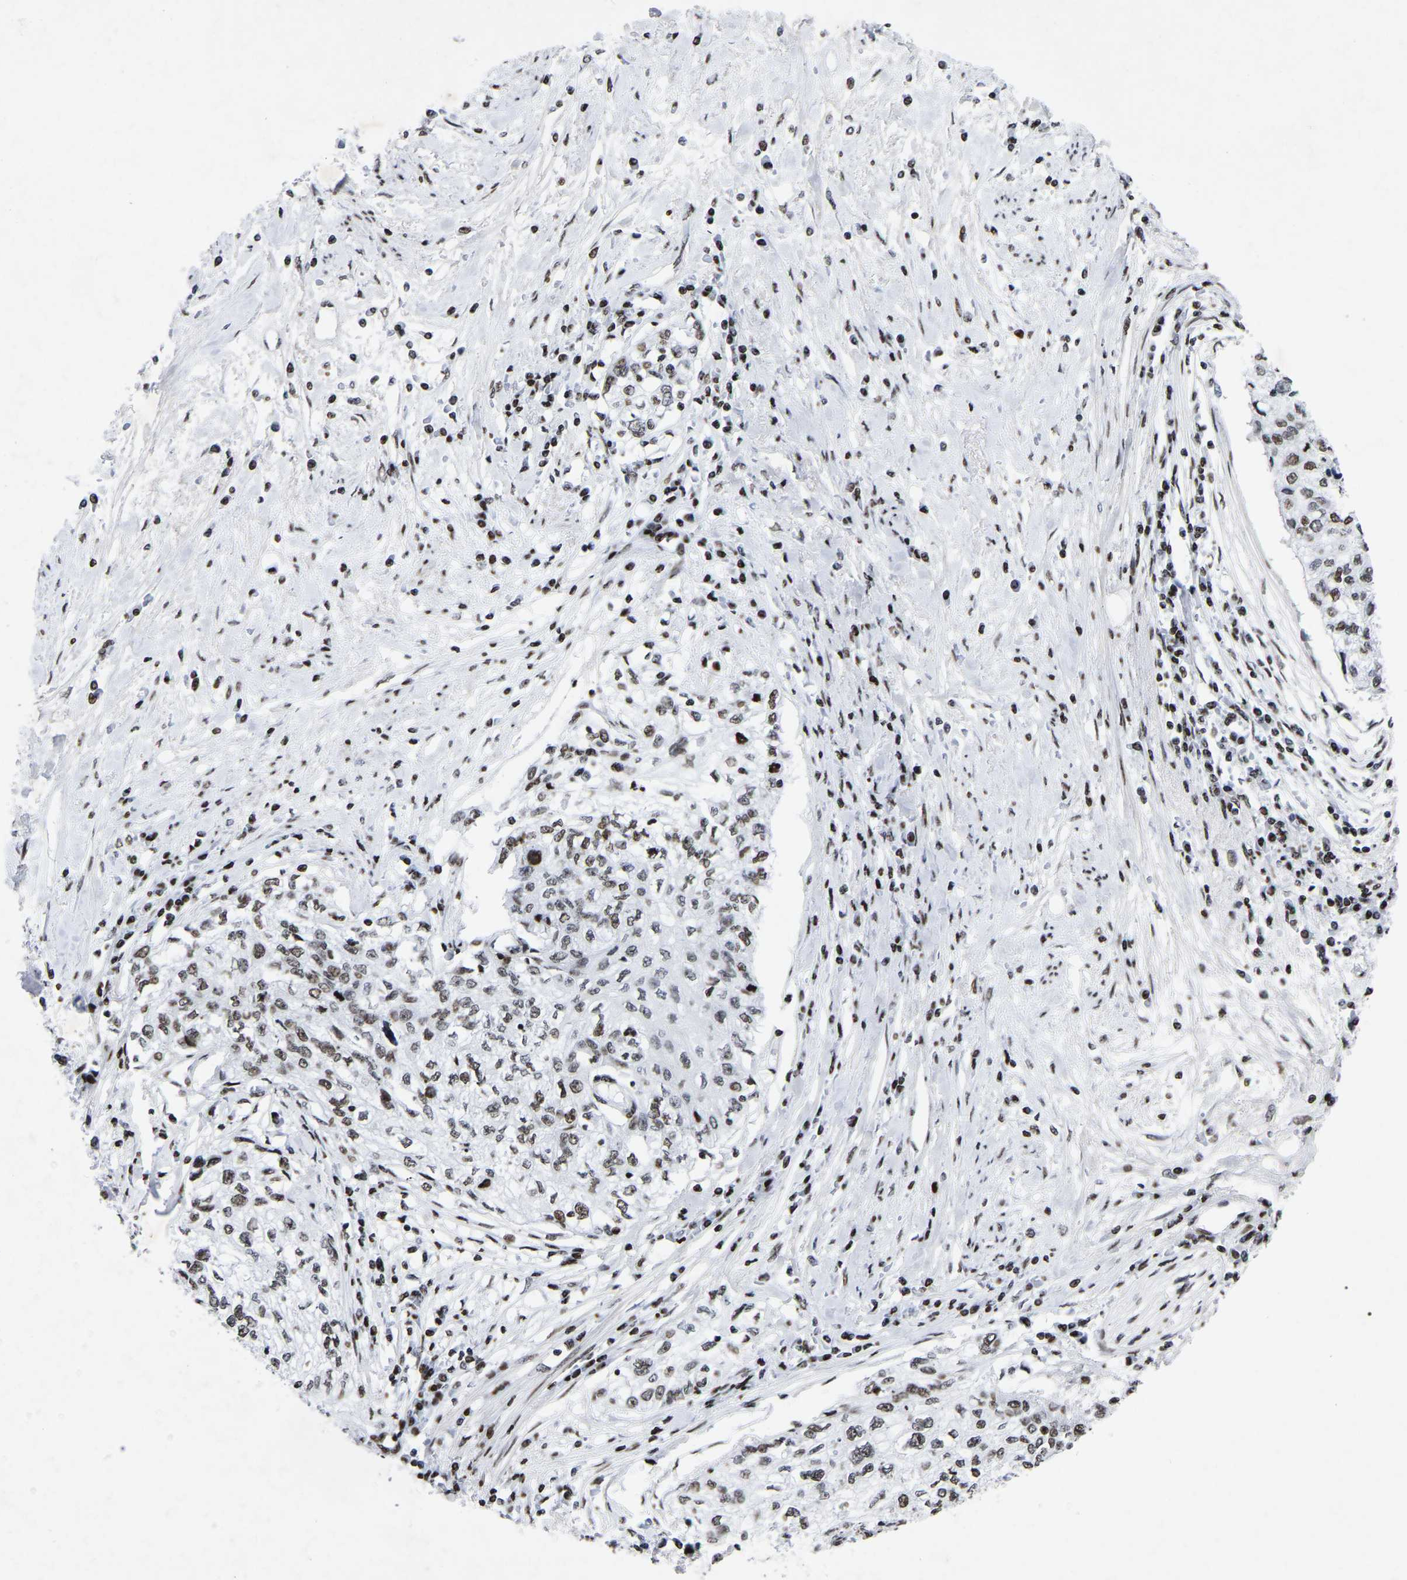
{"staining": {"intensity": "weak", "quantity": "25%-75%", "location": "nuclear"}, "tissue": "cervical cancer", "cell_type": "Tumor cells", "image_type": "cancer", "snomed": [{"axis": "morphology", "description": "Squamous cell carcinoma, NOS"}, {"axis": "topography", "description": "Cervix"}], "caption": "Immunohistochemistry (IHC) histopathology image of neoplastic tissue: cervical cancer (squamous cell carcinoma) stained using immunohistochemistry shows low levels of weak protein expression localized specifically in the nuclear of tumor cells, appearing as a nuclear brown color.", "gene": "PRCC", "patient": {"sex": "female", "age": 57}}